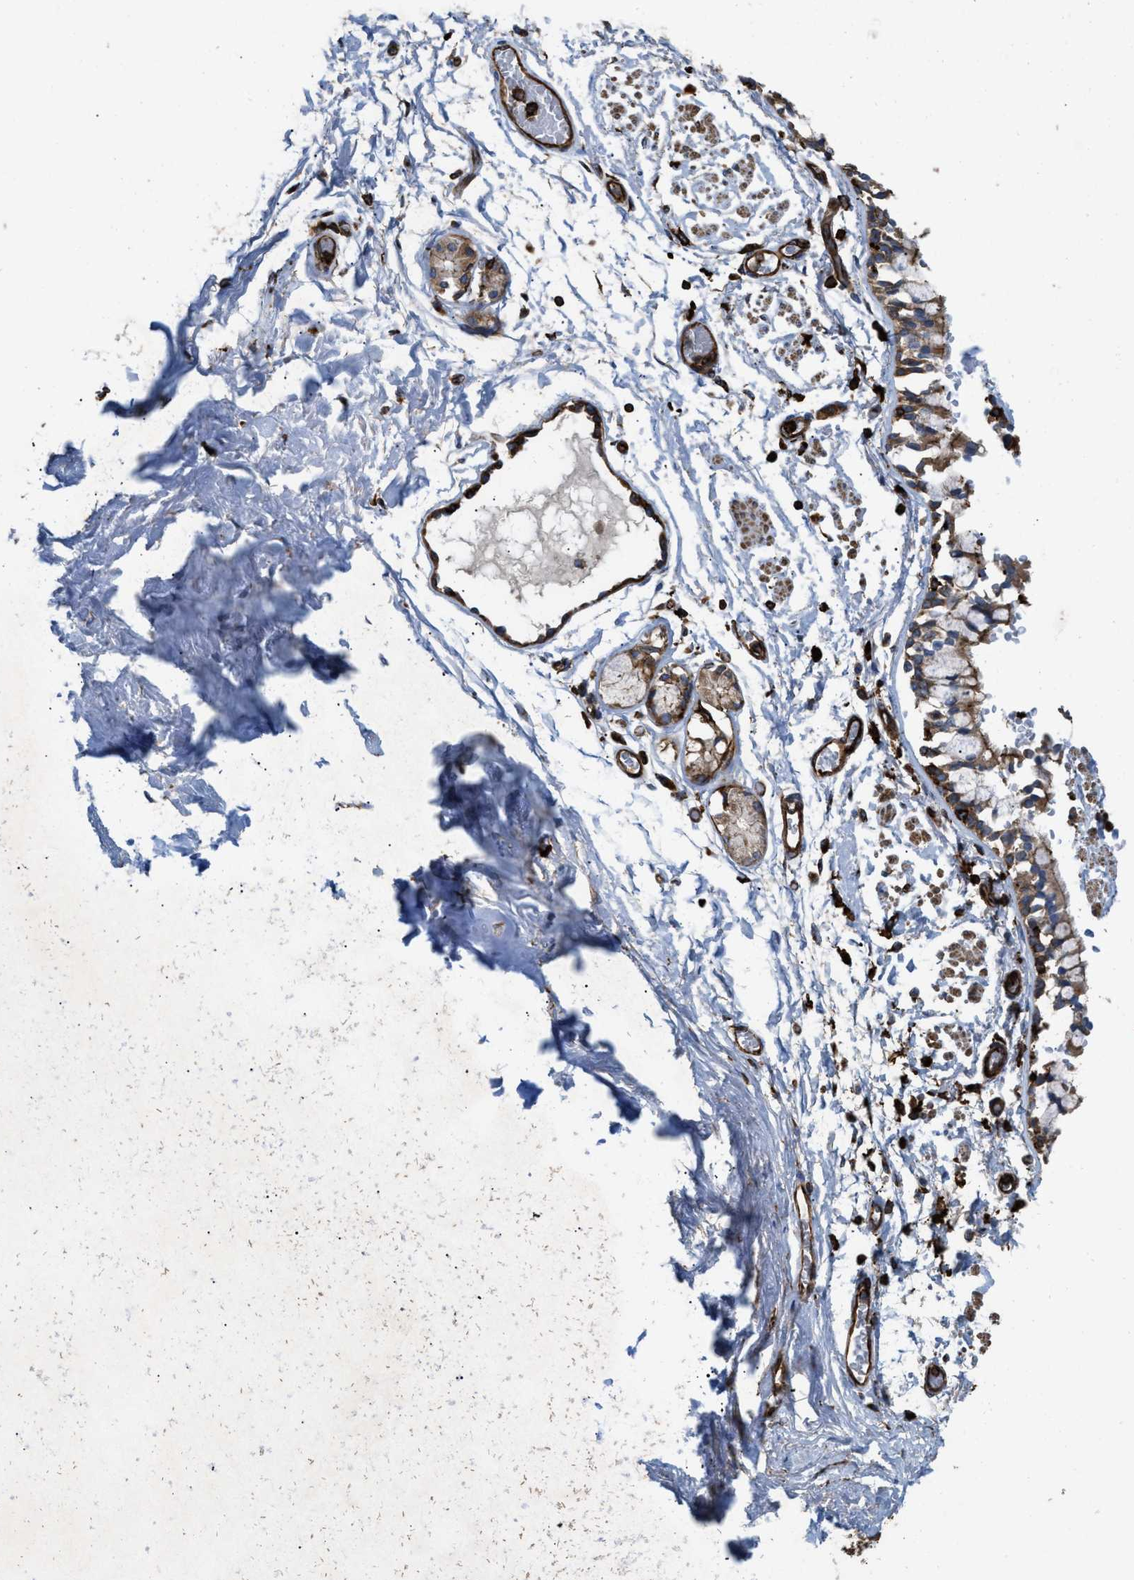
{"staining": {"intensity": "moderate", "quantity": "25%-75%", "location": "cytoplasmic/membranous"}, "tissue": "adipose tissue", "cell_type": "Adipocytes", "image_type": "normal", "snomed": [{"axis": "morphology", "description": "Normal tissue, NOS"}, {"axis": "topography", "description": "Cartilage tissue"}, {"axis": "topography", "description": "Lung"}], "caption": "The photomicrograph displays a brown stain indicating the presence of a protein in the cytoplasmic/membranous of adipocytes in adipose tissue. (DAB (3,3'-diaminobenzidine) IHC, brown staining for protein, blue staining for nuclei).", "gene": "EGLN1", "patient": {"sex": "female", "age": 77}}